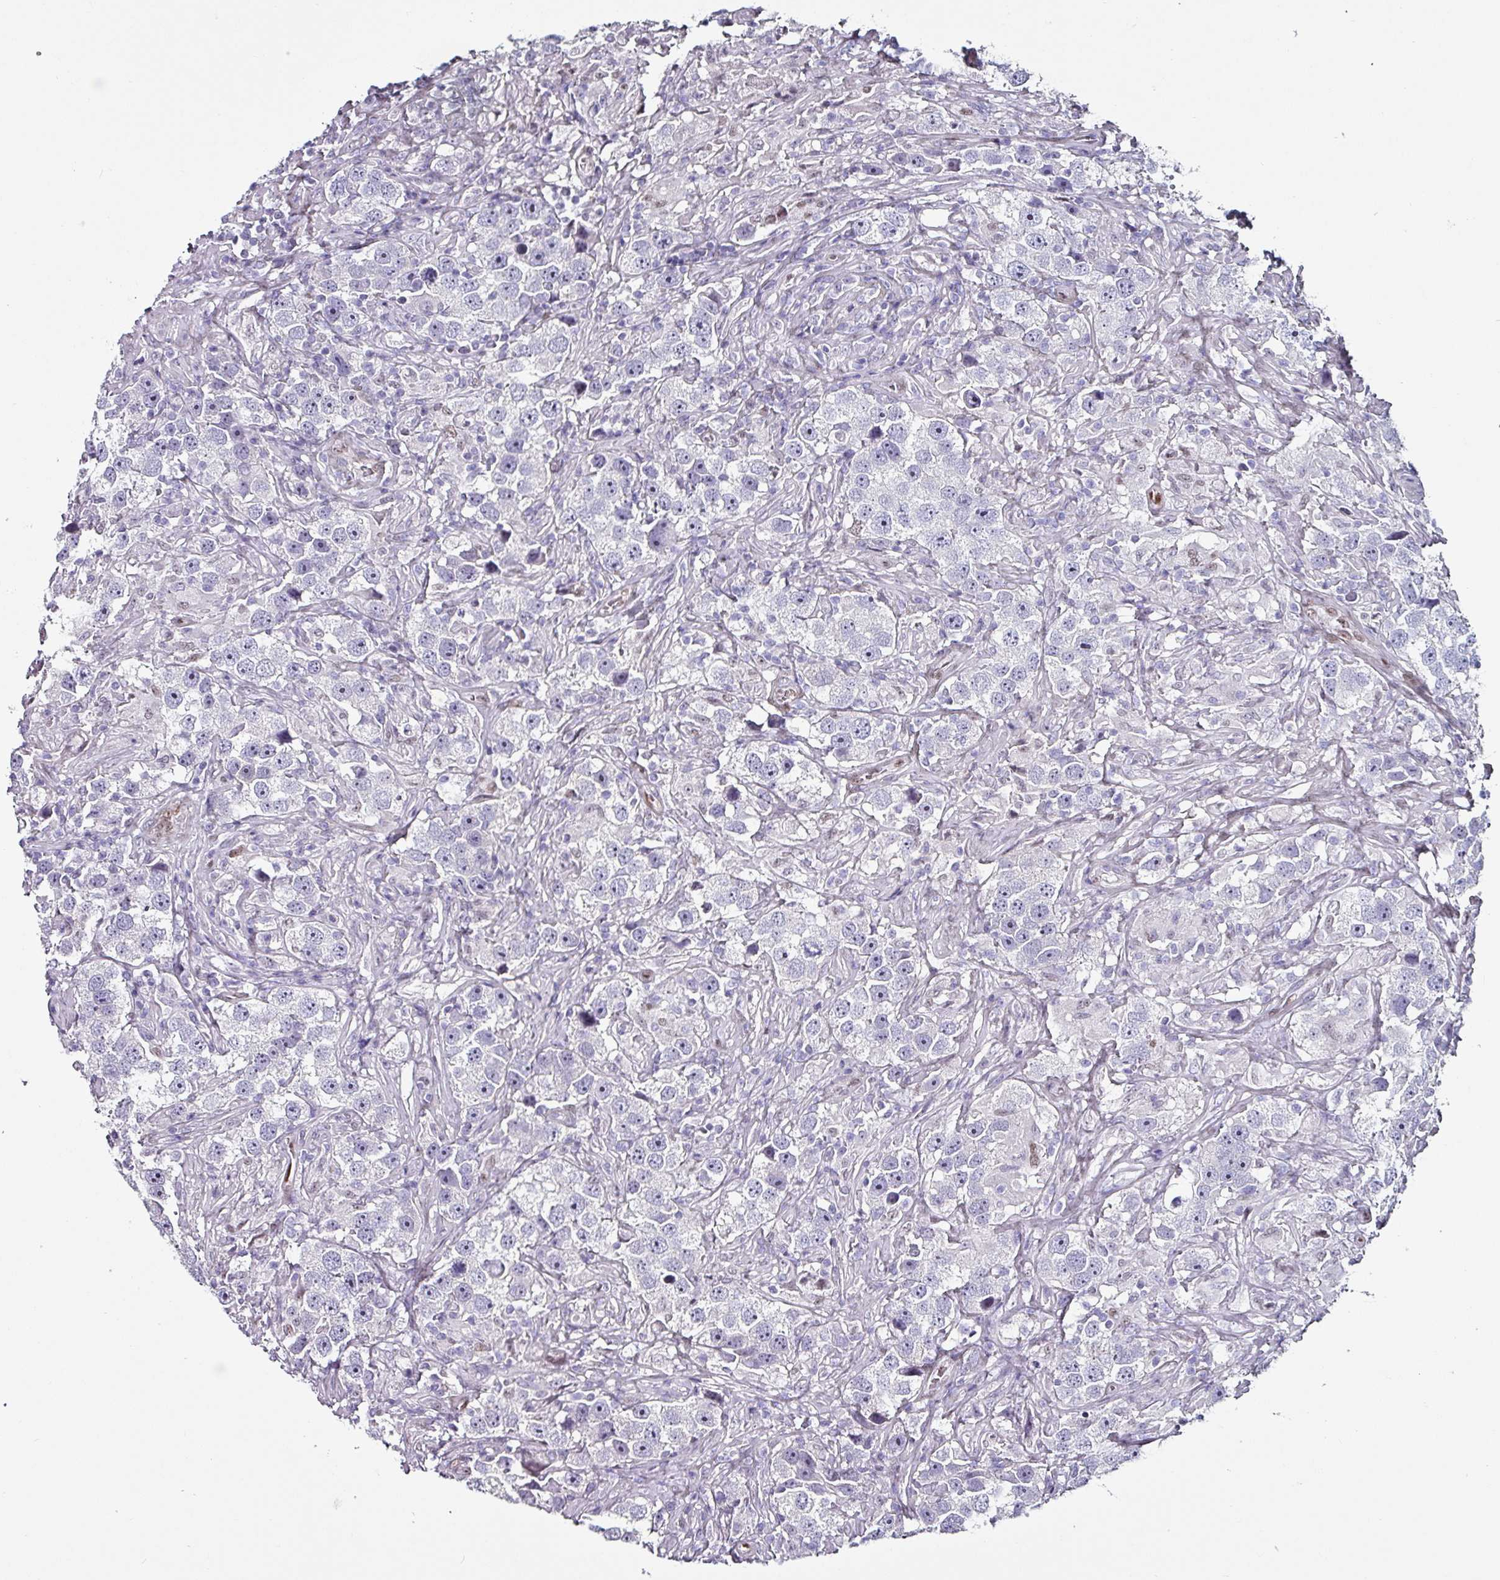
{"staining": {"intensity": "negative", "quantity": "none", "location": "none"}, "tissue": "testis cancer", "cell_type": "Tumor cells", "image_type": "cancer", "snomed": [{"axis": "morphology", "description": "Seminoma, NOS"}, {"axis": "topography", "description": "Testis"}], "caption": "There is no significant expression in tumor cells of testis cancer (seminoma).", "gene": "ZNF816-ZNF321P", "patient": {"sex": "male", "age": 49}}